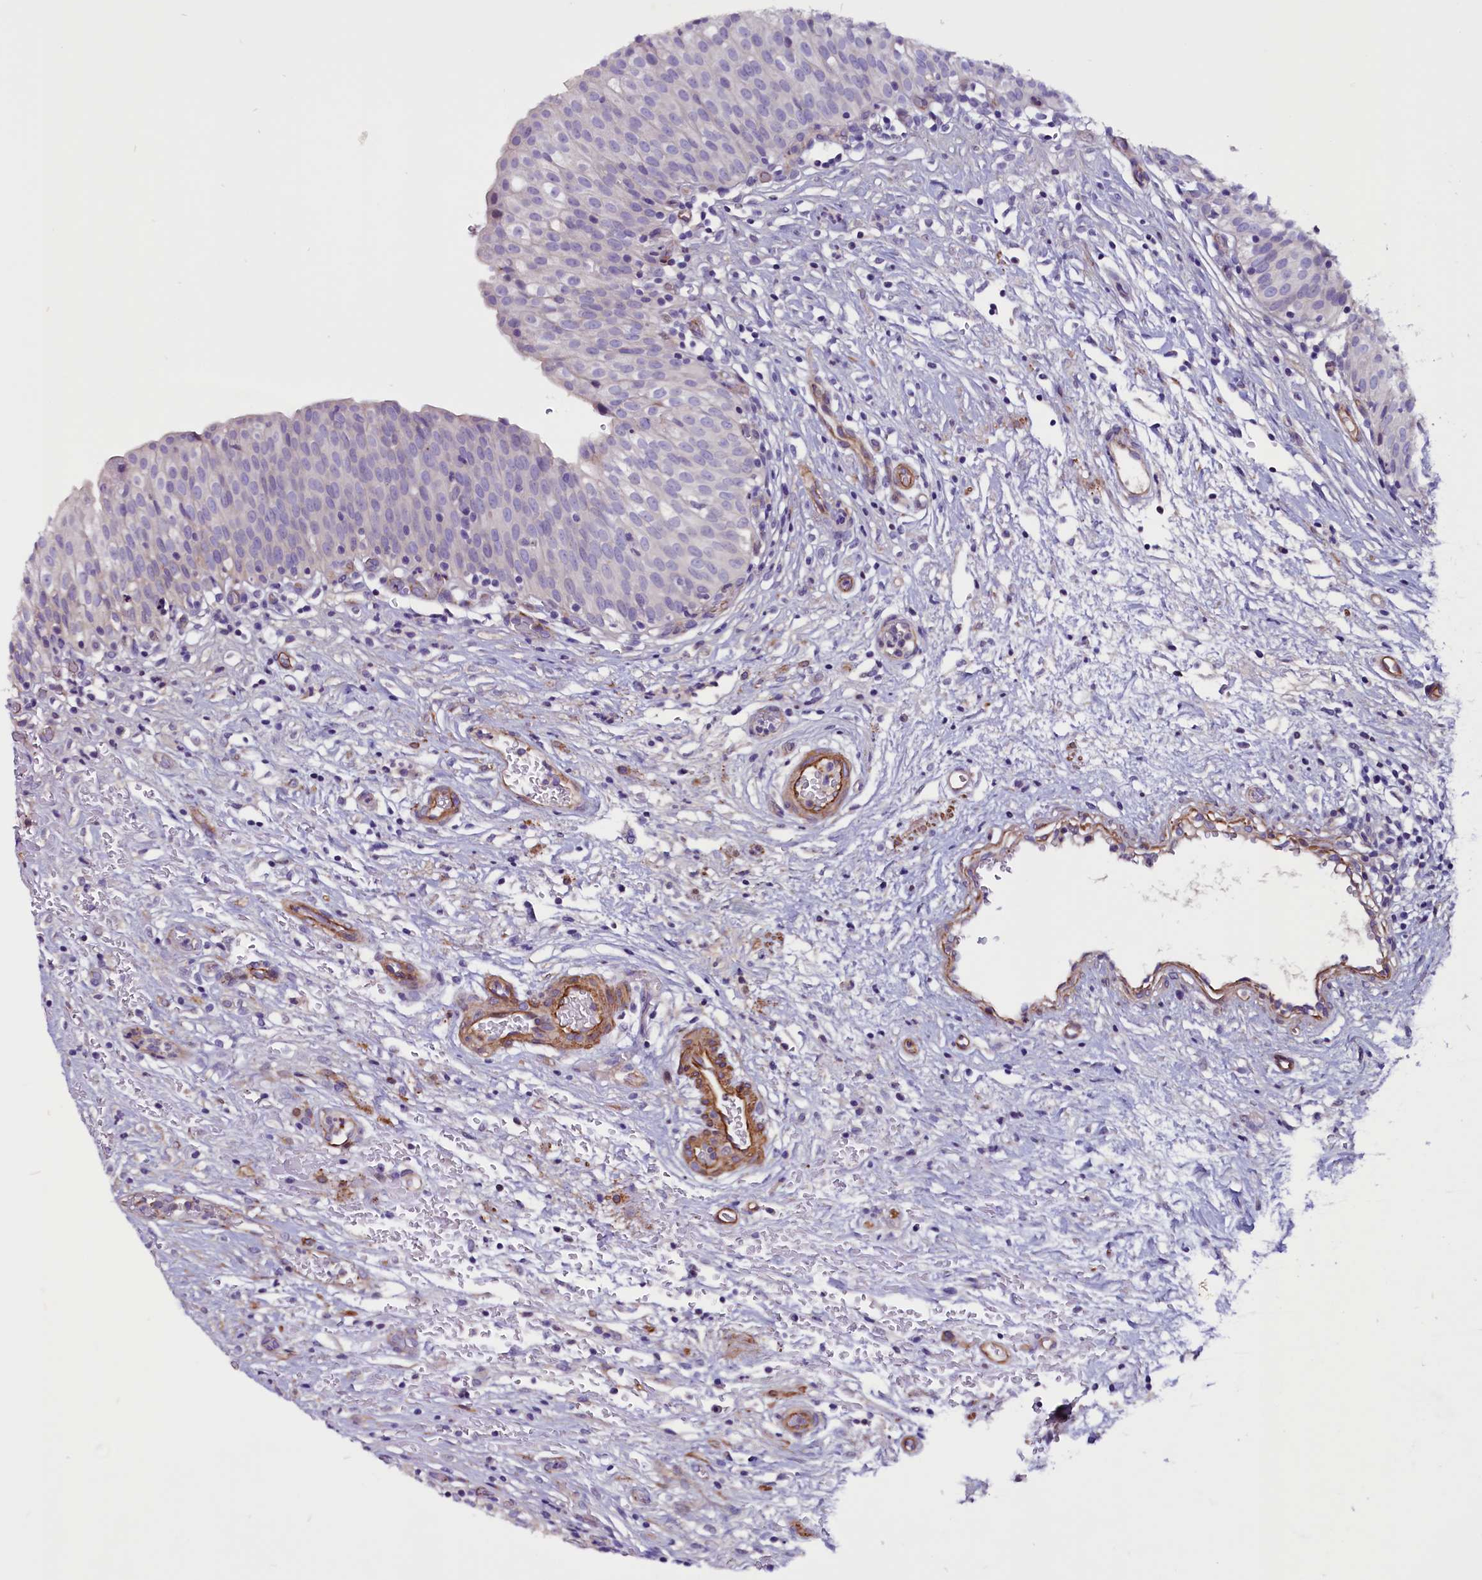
{"staining": {"intensity": "negative", "quantity": "none", "location": "none"}, "tissue": "urinary bladder", "cell_type": "Urothelial cells", "image_type": "normal", "snomed": [{"axis": "morphology", "description": "Normal tissue, NOS"}, {"axis": "topography", "description": "Urinary bladder"}], "caption": "An immunohistochemistry micrograph of benign urinary bladder is shown. There is no staining in urothelial cells of urinary bladder. The staining is performed using DAB (3,3'-diaminobenzidine) brown chromogen with nuclei counter-stained in using hematoxylin.", "gene": "ZNF749", "patient": {"sex": "male", "age": 55}}